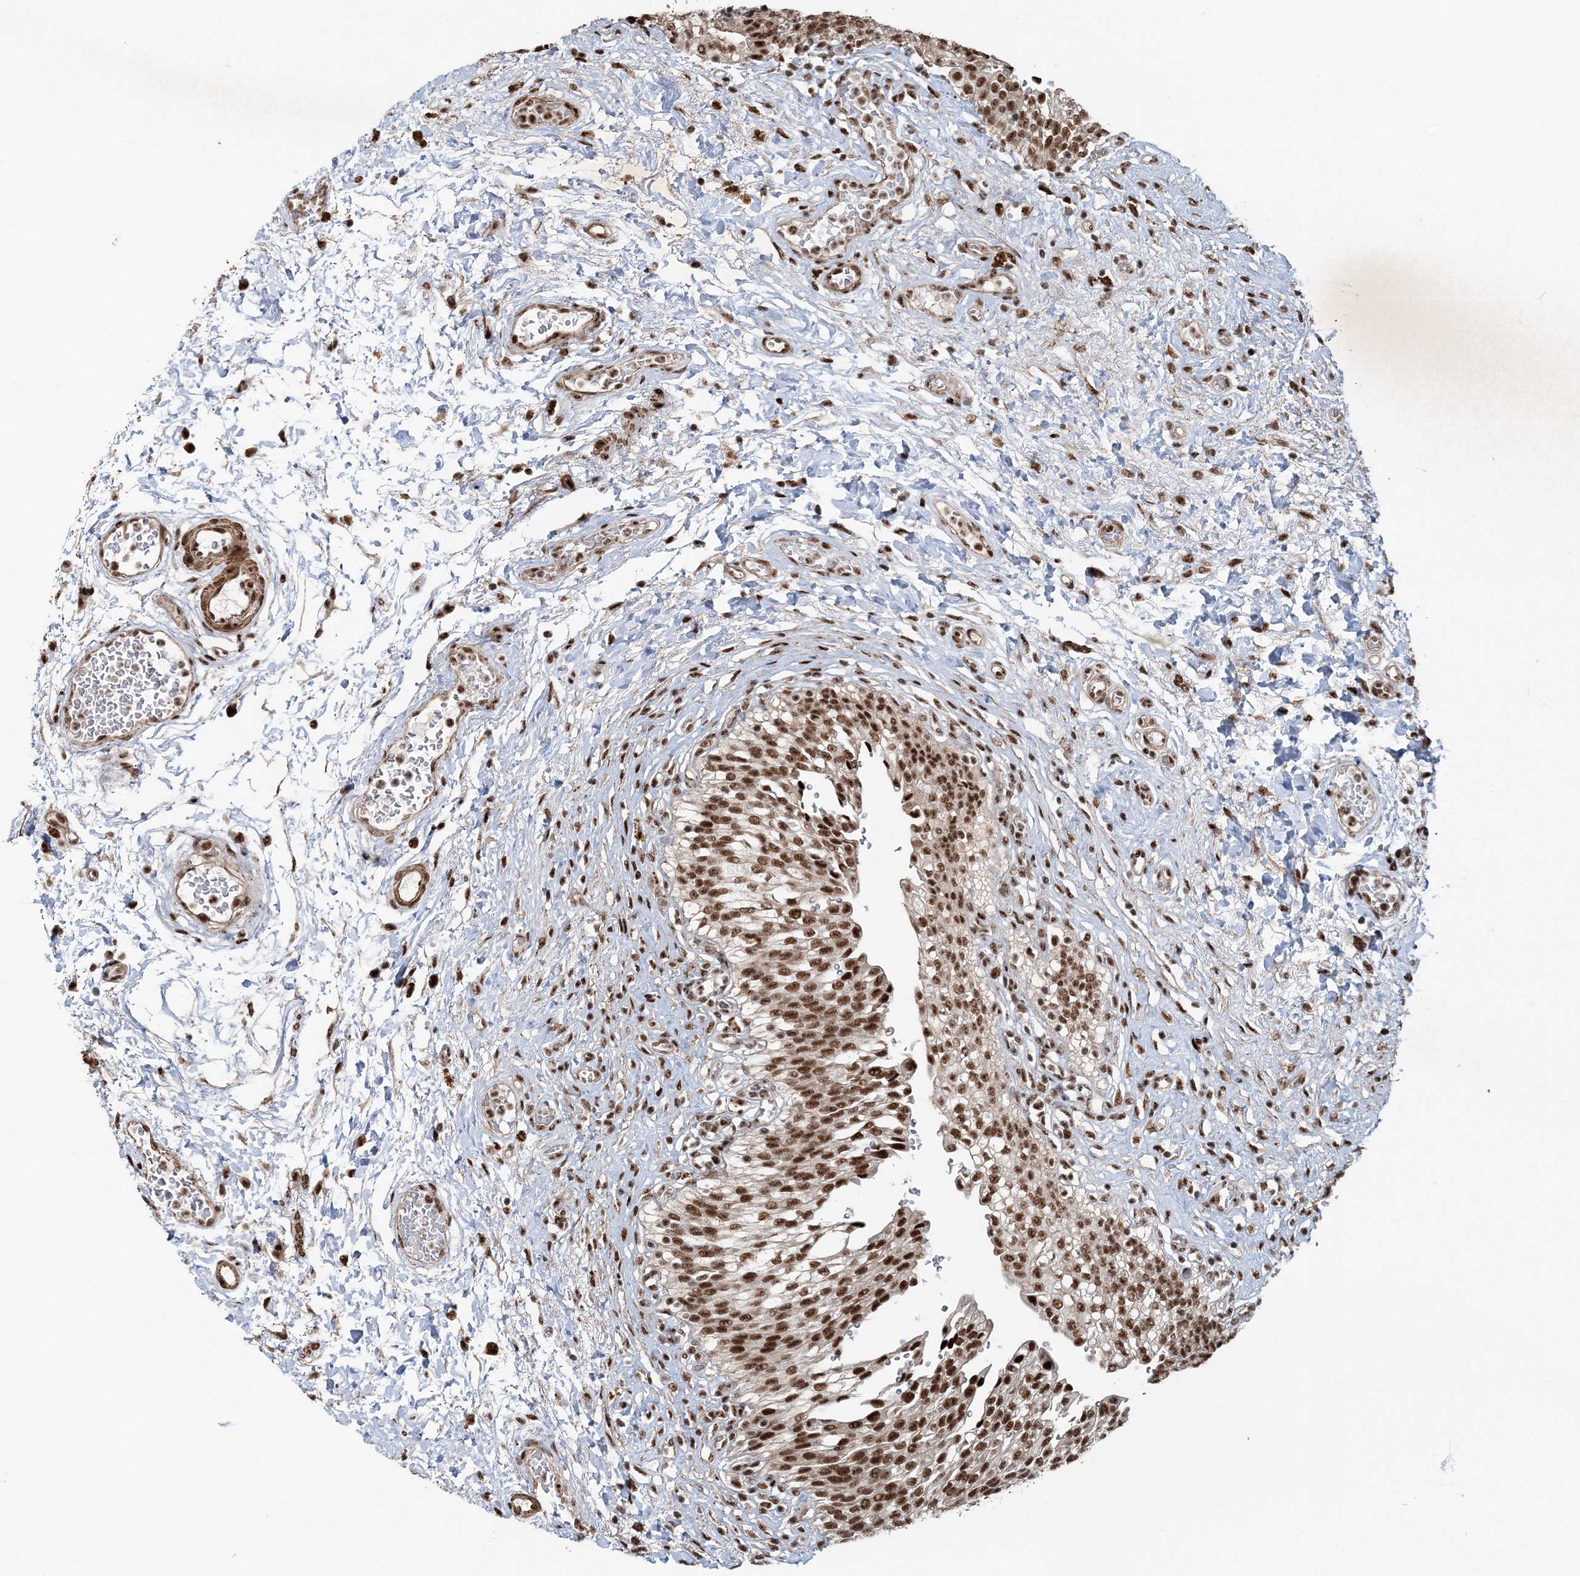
{"staining": {"intensity": "strong", "quantity": ">75%", "location": "nuclear"}, "tissue": "urinary bladder", "cell_type": "Urothelial cells", "image_type": "normal", "snomed": [{"axis": "morphology", "description": "Urothelial carcinoma, High grade"}, {"axis": "topography", "description": "Urinary bladder"}], "caption": "A photomicrograph of human urinary bladder stained for a protein shows strong nuclear brown staining in urothelial cells.", "gene": "EXOSC8", "patient": {"sex": "male", "age": 46}}